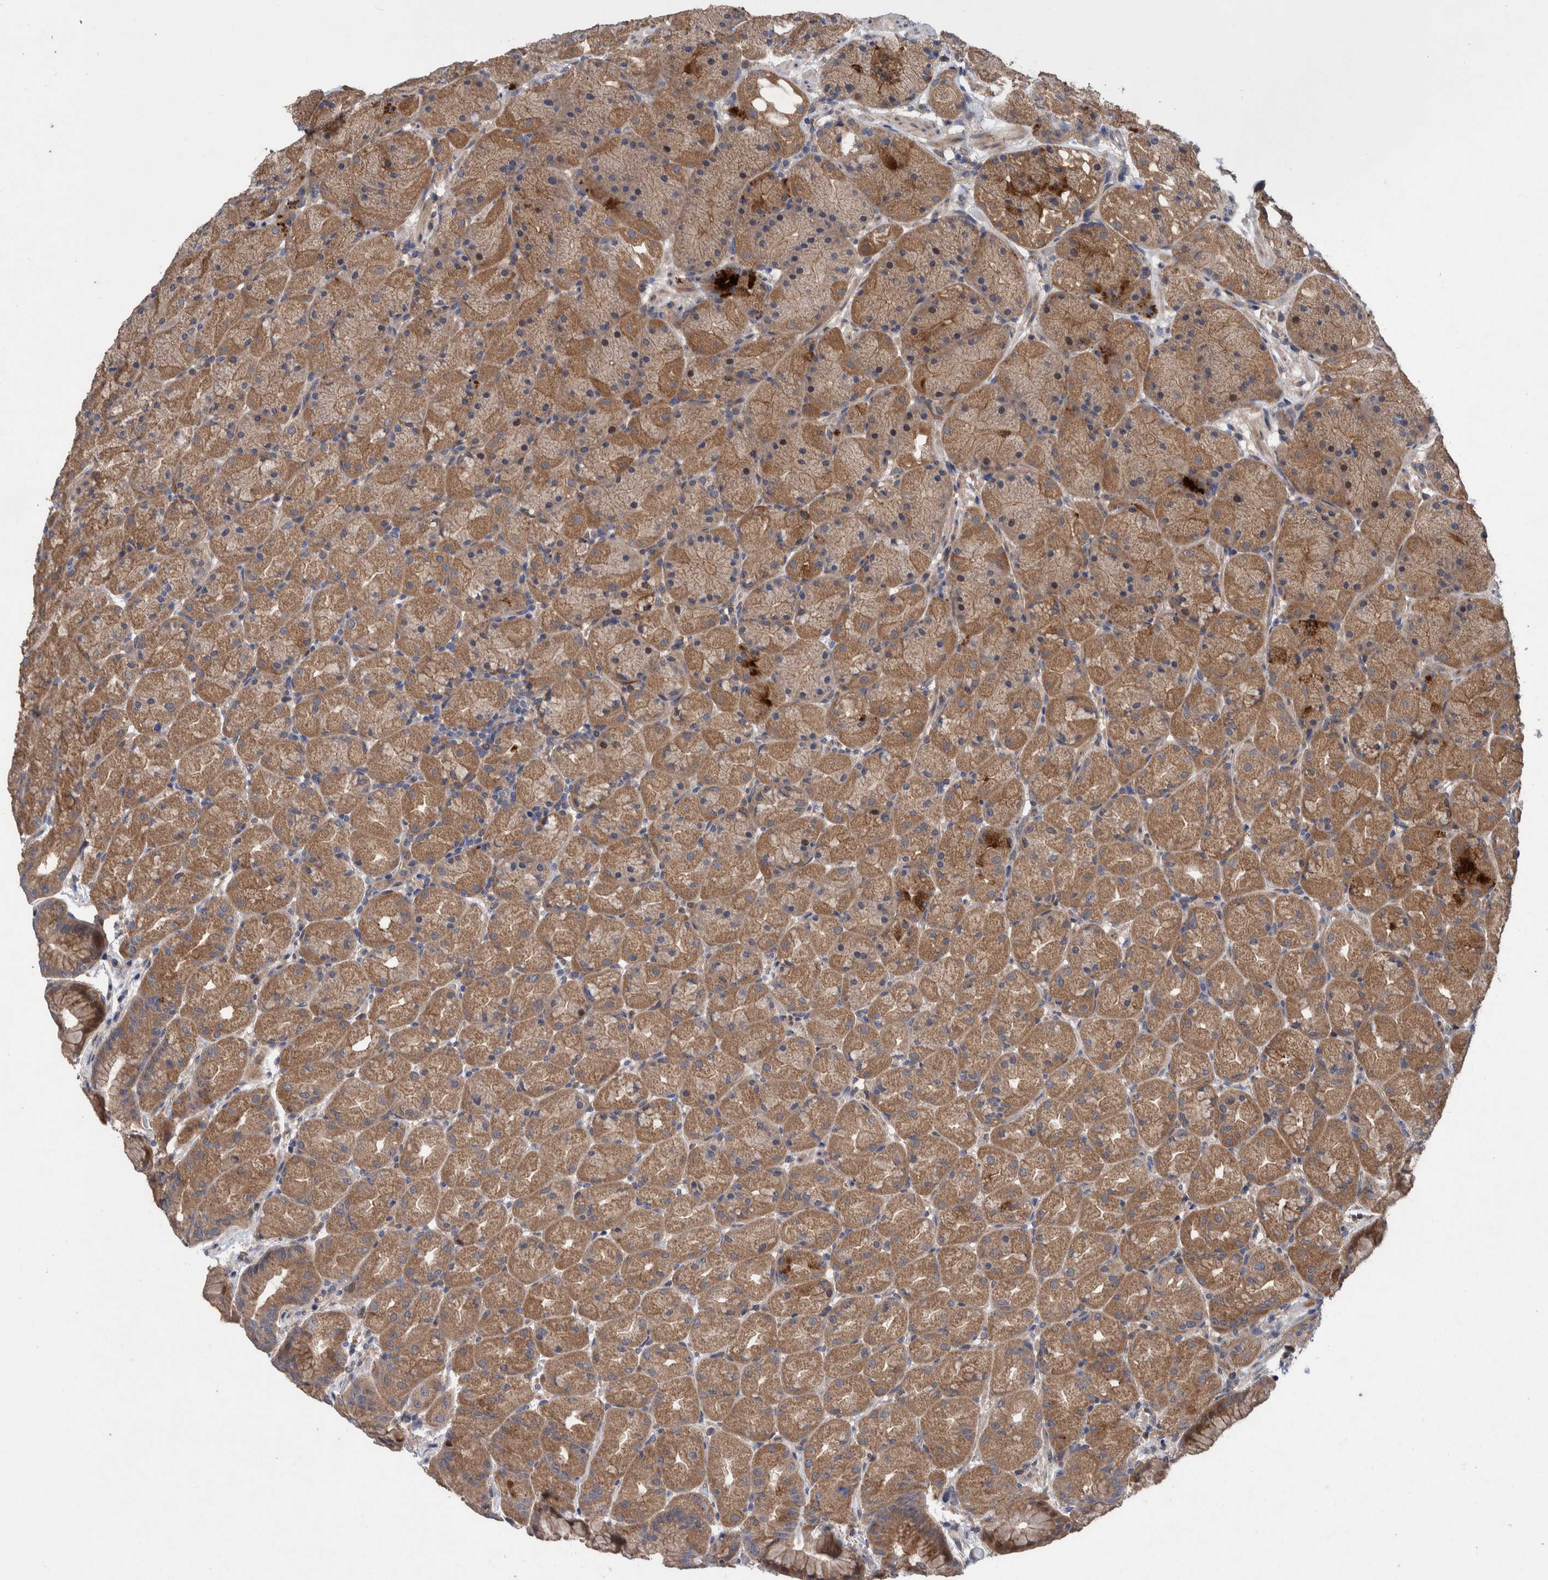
{"staining": {"intensity": "strong", "quantity": ">75%", "location": "cytoplasmic/membranous"}, "tissue": "stomach", "cell_type": "Glandular cells", "image_type": "normal", "snomed": [{"axis": "morphology", "description": "Normal tissue, NOS"}, {"axis": "topography", "description": "Stomach, upper"}, {"axis": "topography", "description": "Stomach"}], "caption": "A high-resolution photomicrograph shows immunohistochemistry (IHC) staining of unremarkable stomach, which shows strong cytoplasmic/membranous expression in about >75% of glandular cells. (DAB (3,3'-diaminobenzidine) IHC, brown staining for protein, blue staining for nuclei).", "gene": "PIK3R6", "patient": {"sex": "male", "age": 48}}